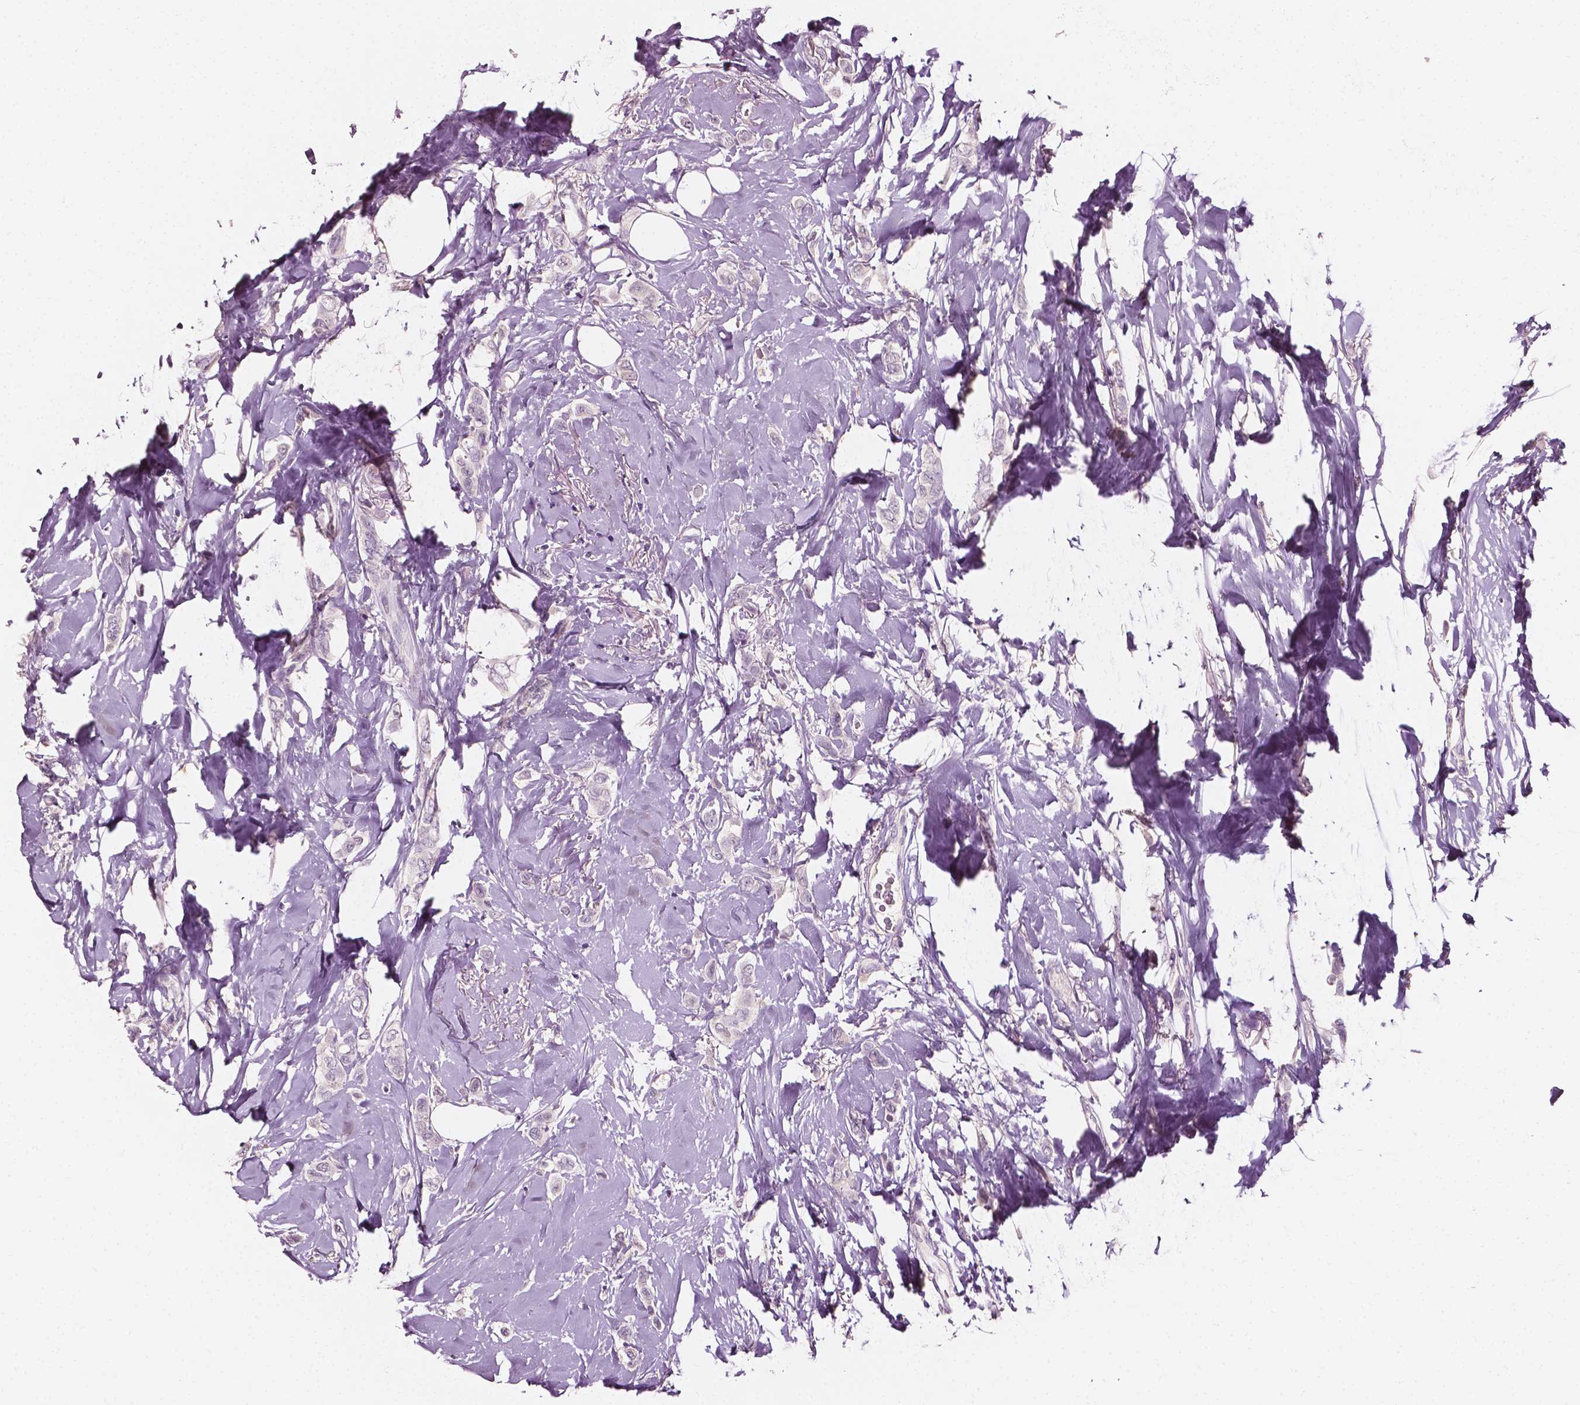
{"staining": {"intensity": "negative", "quantity": "none", "location": "none"}, "tissue": "breast cancer", "cell_type": "Tumor cells", "image_type": "cancer", "snomed": [{"axis": "morphology", "description": "Lobular carcinoma"}, {"axis": "topography", "description": "Breast"}], "caption": "Micrograph shows no protein expression in tumor cells of lobular carcinoma (breast) tissue. Brightfield microscopy of IHC stained with DAB (brown) and hematoxylin (blue), captured at high magnification.", "gene": "PLA2R1", "patient": {"sex": "female", "age": 66}}